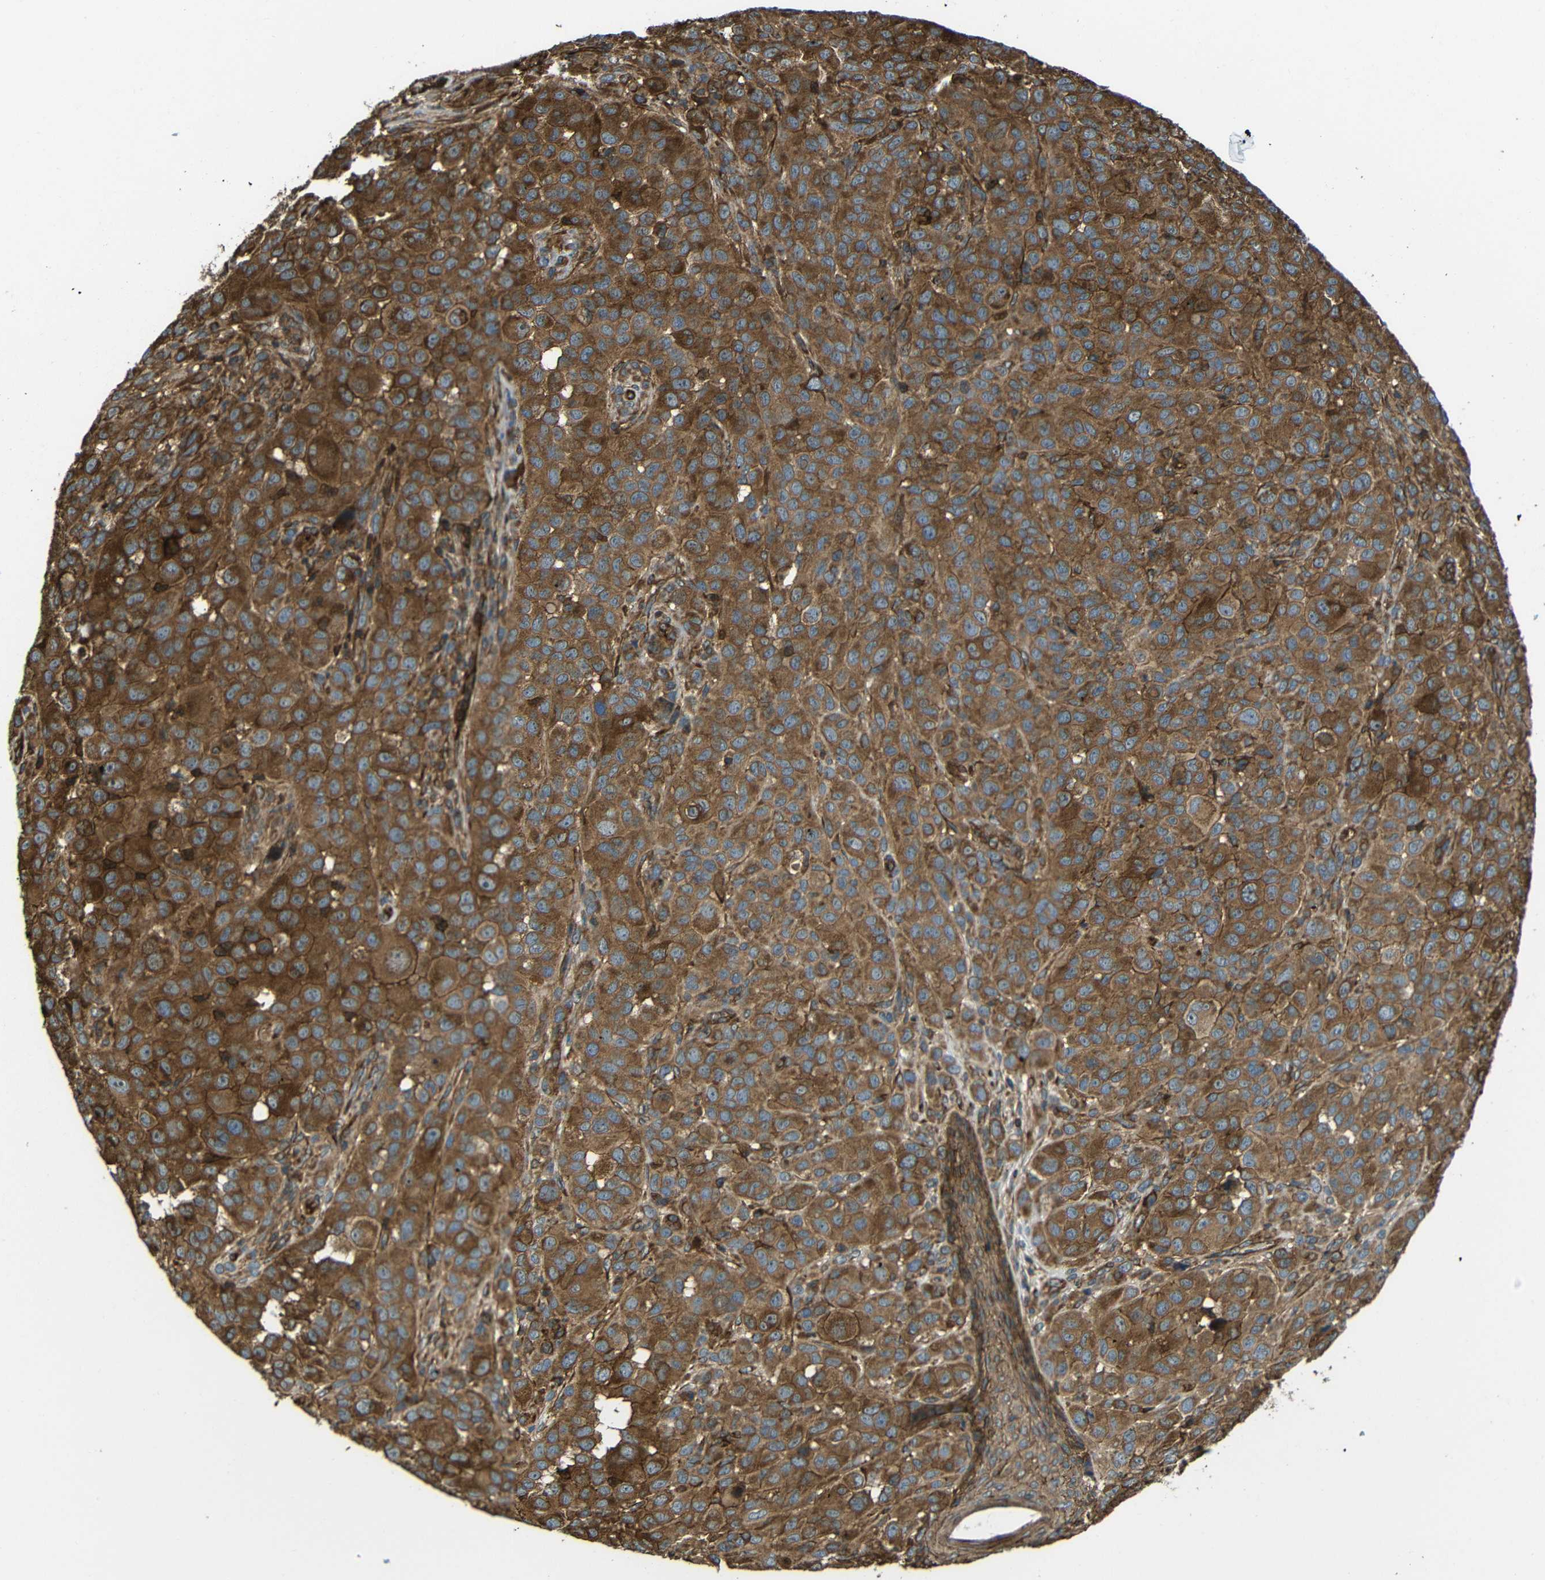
{"staining": {"intensity": "strong", "quantity": ">75%", "location": "cytoplasmic/membranous"}, "tissue": "melanoma", "cell_type": "Tumor cells", "image_type": "cancer", "snomed": [{"axis": "morphology", "description": "Malignant melanoma, NOS"}, {"axis": "topography", "description": "Skin"}], "caption": "The histopathology image shows a brown stain indicating the presence of a protein in the cytoplasmic/membranous of tumor cells in malignant melanoma.", "gene": "PTCH1", "patient": {"sex": "male", "age": 96}}